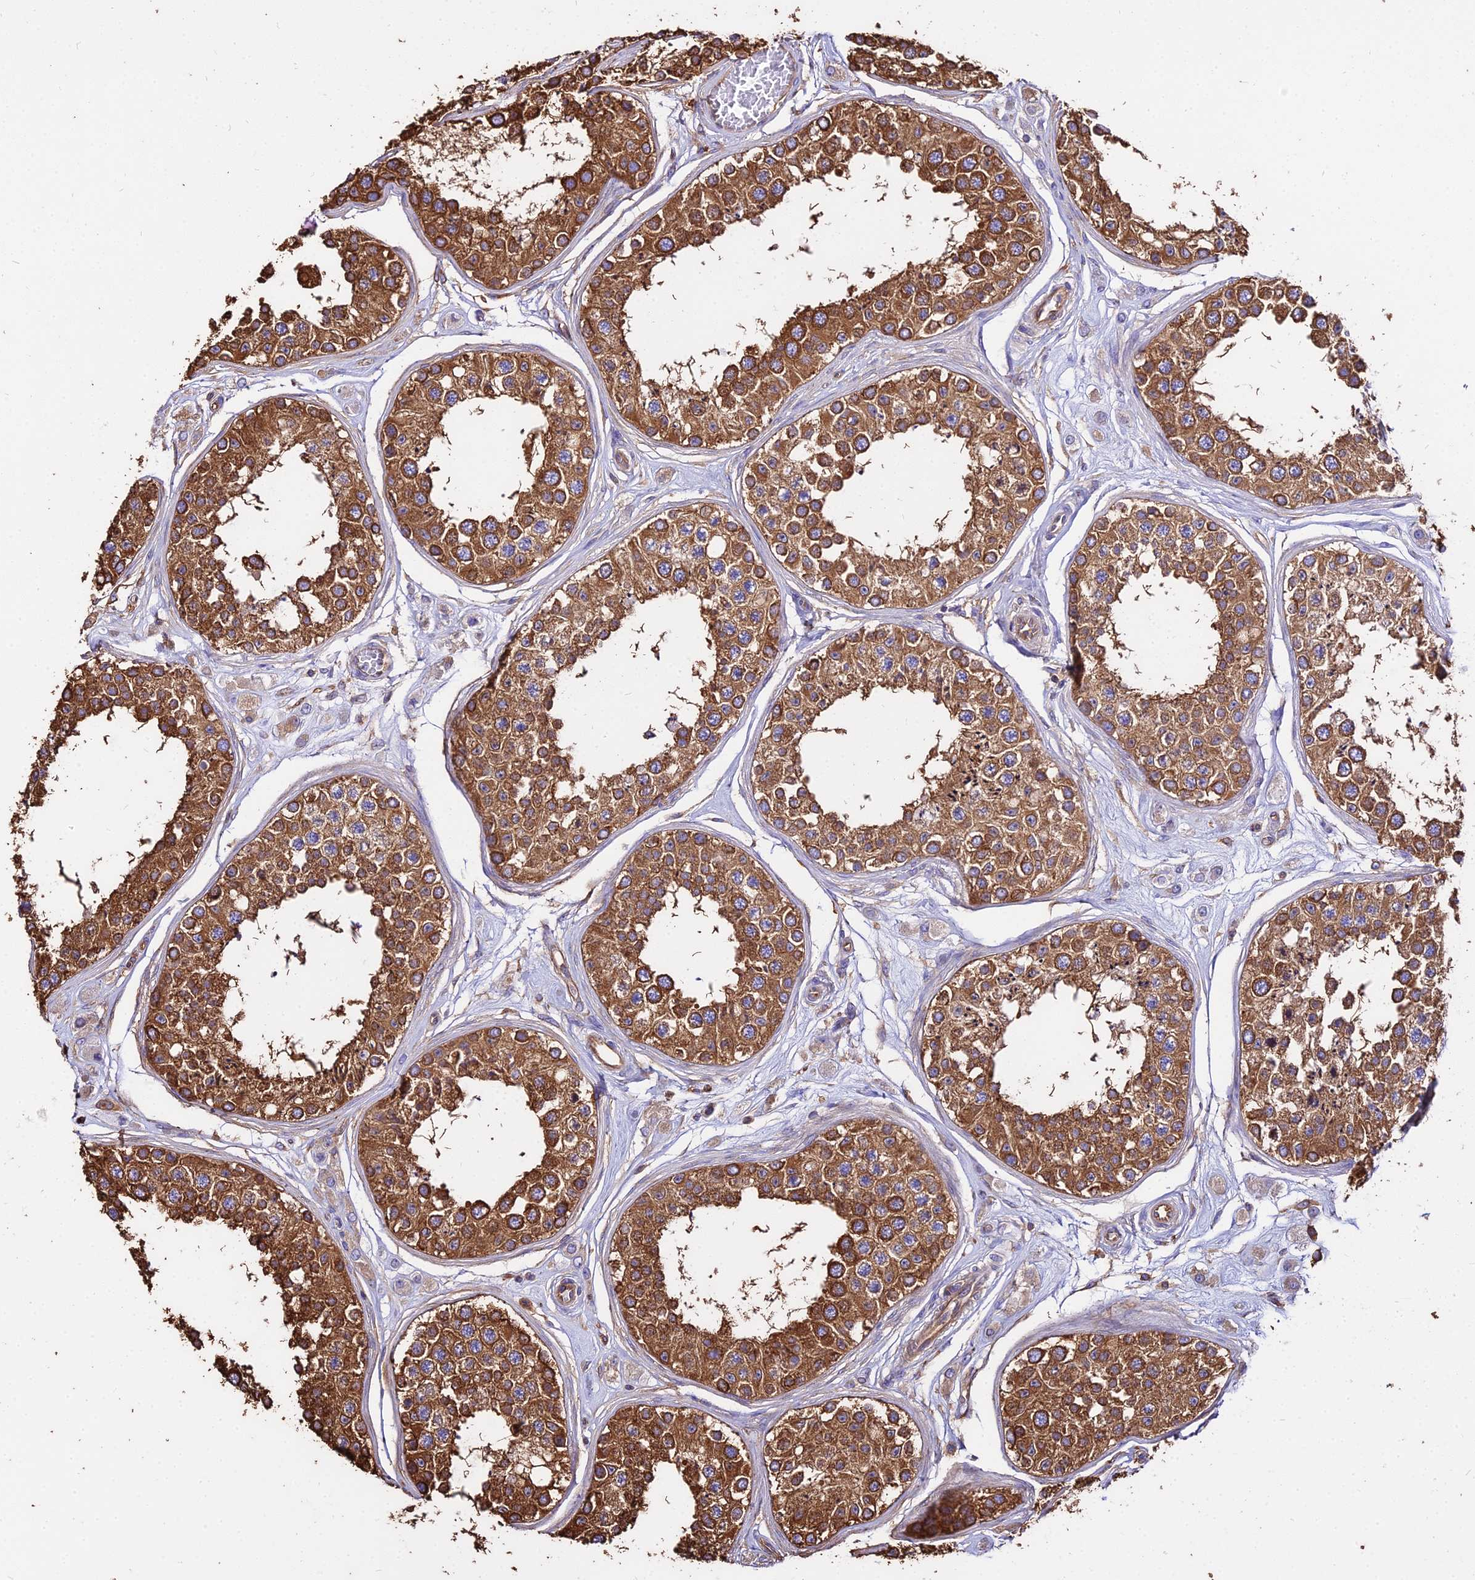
{"staining": {"intensity": "strong", "quantity": ">75%", "location": "cytoplasmic/membranous"}, "tissue": "testis", "cell_type": "Cells in seminiferous ducts", "image_type": "normal", "snomed": [{"axis": "morphology", "description": "Normal tissue, NOS"}, {"axis": "topography", "description": "Testis"}], "caption": "Testis stained with IHC demonstrates strong cytoplasmic/membranous positivity in about >75% of cells in seminiferous ducts. (Brightfield microscopy of DAB IHC at high magnification).", "gene": "TUBA1A", "patient": {"sex": "male", "age": 25}}